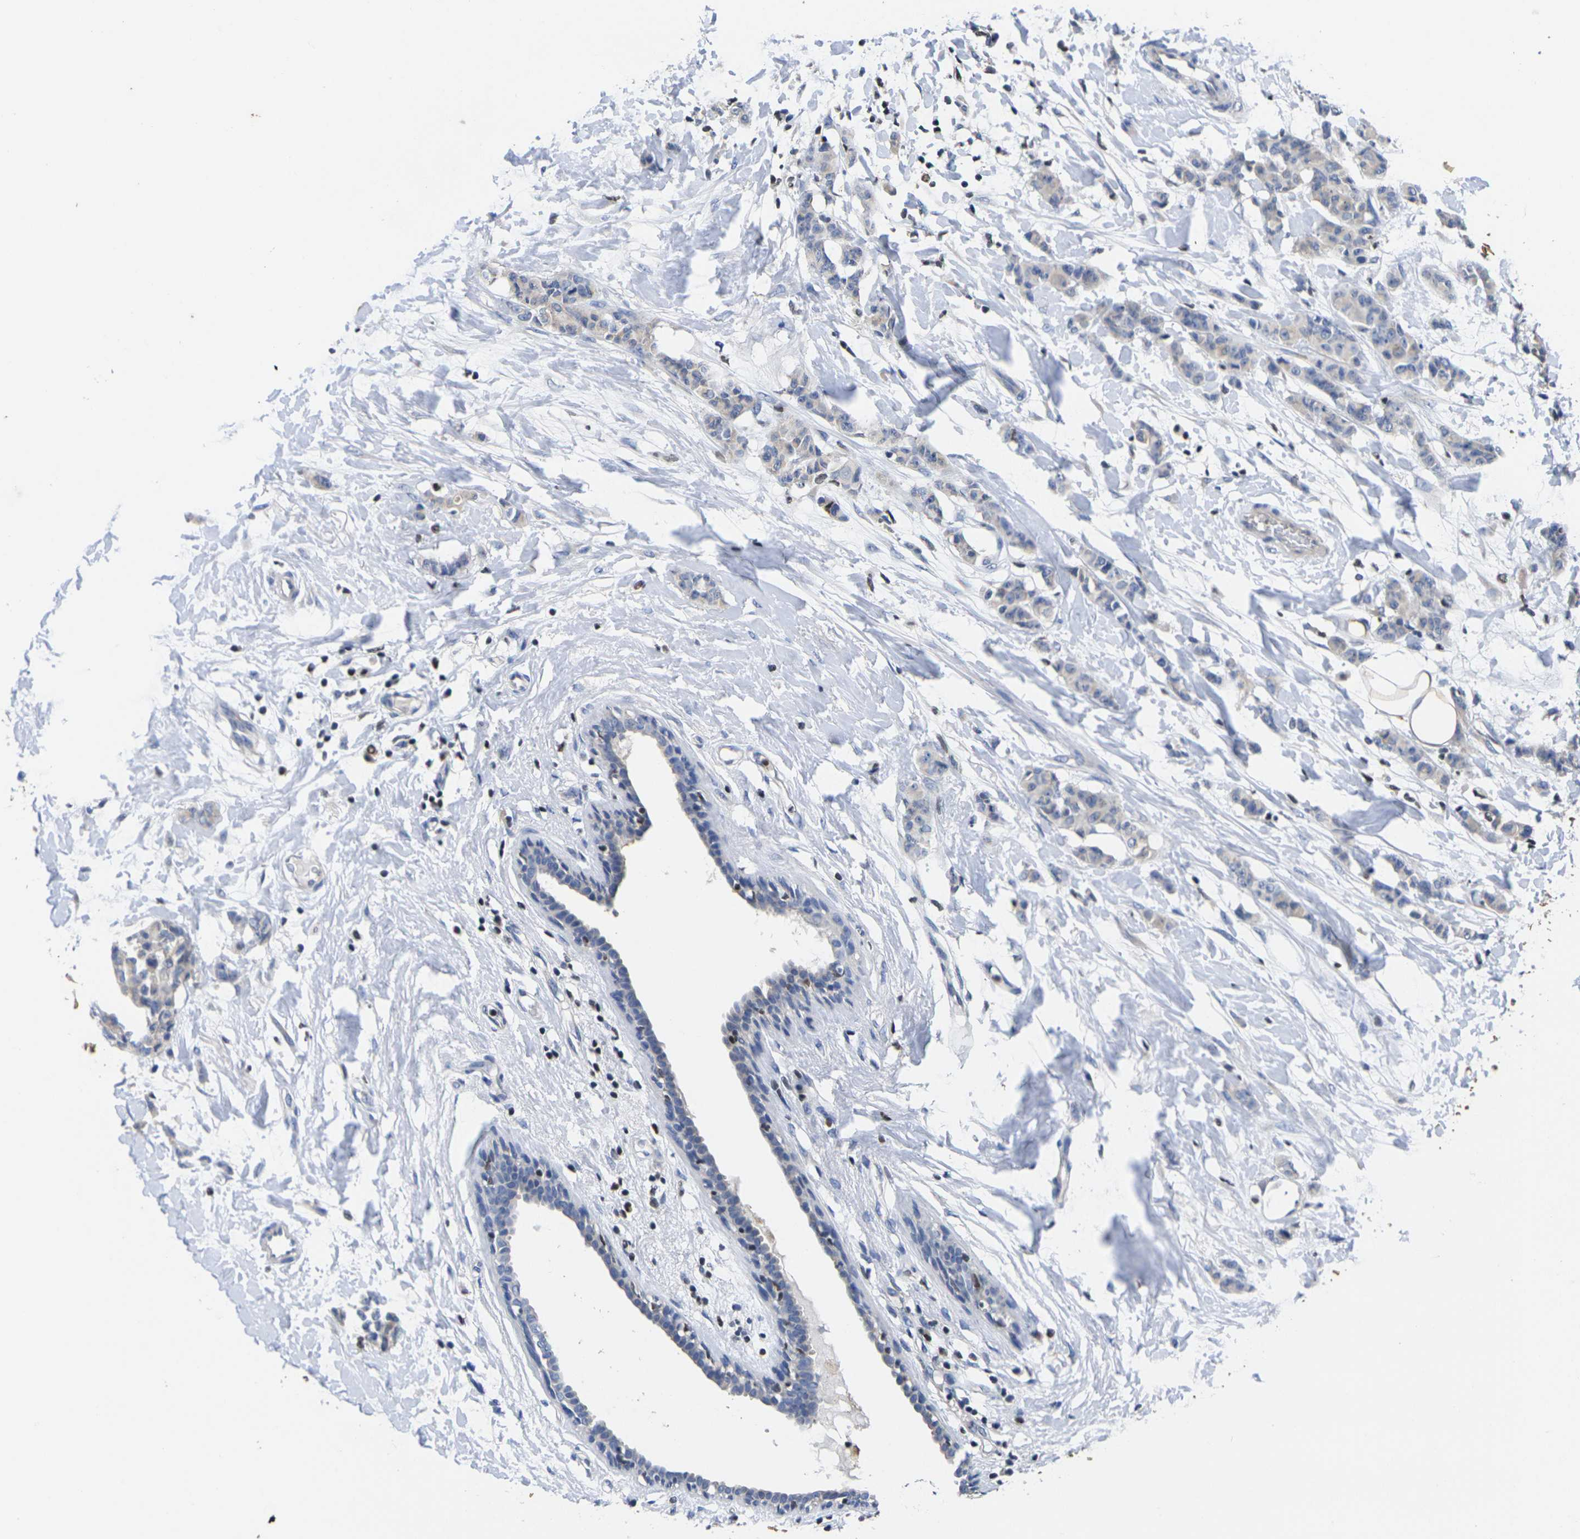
{"staining": {"intensity": "negative", "quantity": "none", "location": "none"}, "tissue": "breast cancer", "cell_type": "Tumor cells", "image_type": "cancer", "snomed": [{"axis": "morphology", "description": "Normal tissue, NOS"}, {"axis": "morphology", "description": "Duct carcinoma"}, {"axis": "topography", "description": "Breast"}], "caption": "A high-resolution image shows IHC staining of breast cancer (intraductal carcinoma), which demonstrates no significant staining in tumor cells.", "gene": "IKZF1", "patient": {"sex": "female", "age": 40}}